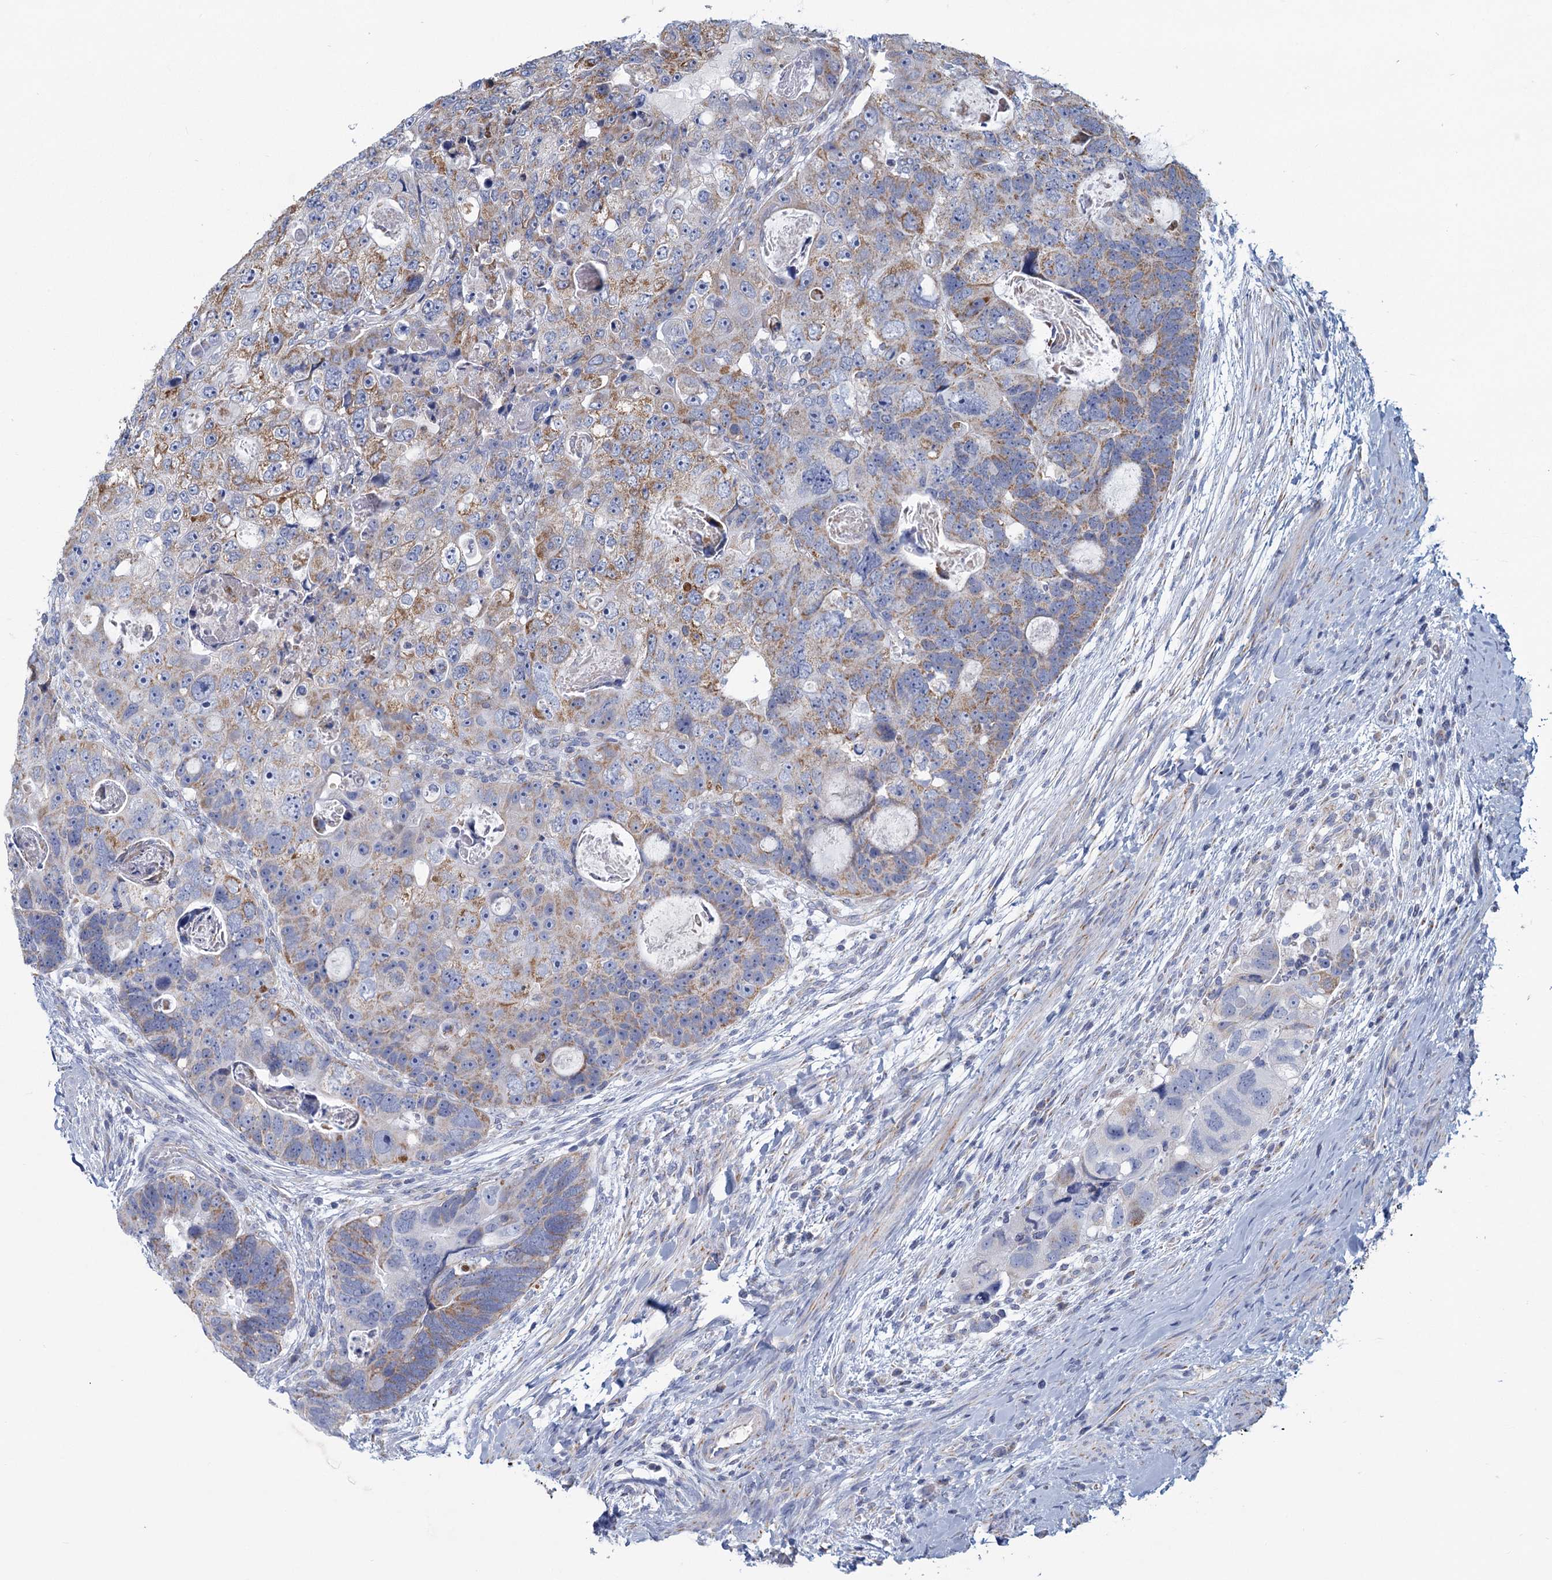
{"staining": {"intensity": "moderate", "quantity": "25%-75%", "location": "cytoplasmic/membranous"}, "tissue": "colorectal cancer", "cell_type": "Tumor cells", "image_type": "cancer", "snomed": [{"axis": "morphology", "description": "Adenocarcinoma, NOS"}, {"axis": "topography", "description": "Rectum"}], "caption": "Immunohistochemistry (IHC) image of neoplastic tissue: colorectal adenocarcinoma stained using immunohistochemistry demonstrates medium levels of moderate protein expression localized specifically in the cytoplasmic/membranous of tumor cells, appearing as a cytoplasmic/membranous brown color.", "gene": "NDUFC2", "patient": {"sex": "male", "age": 59}}